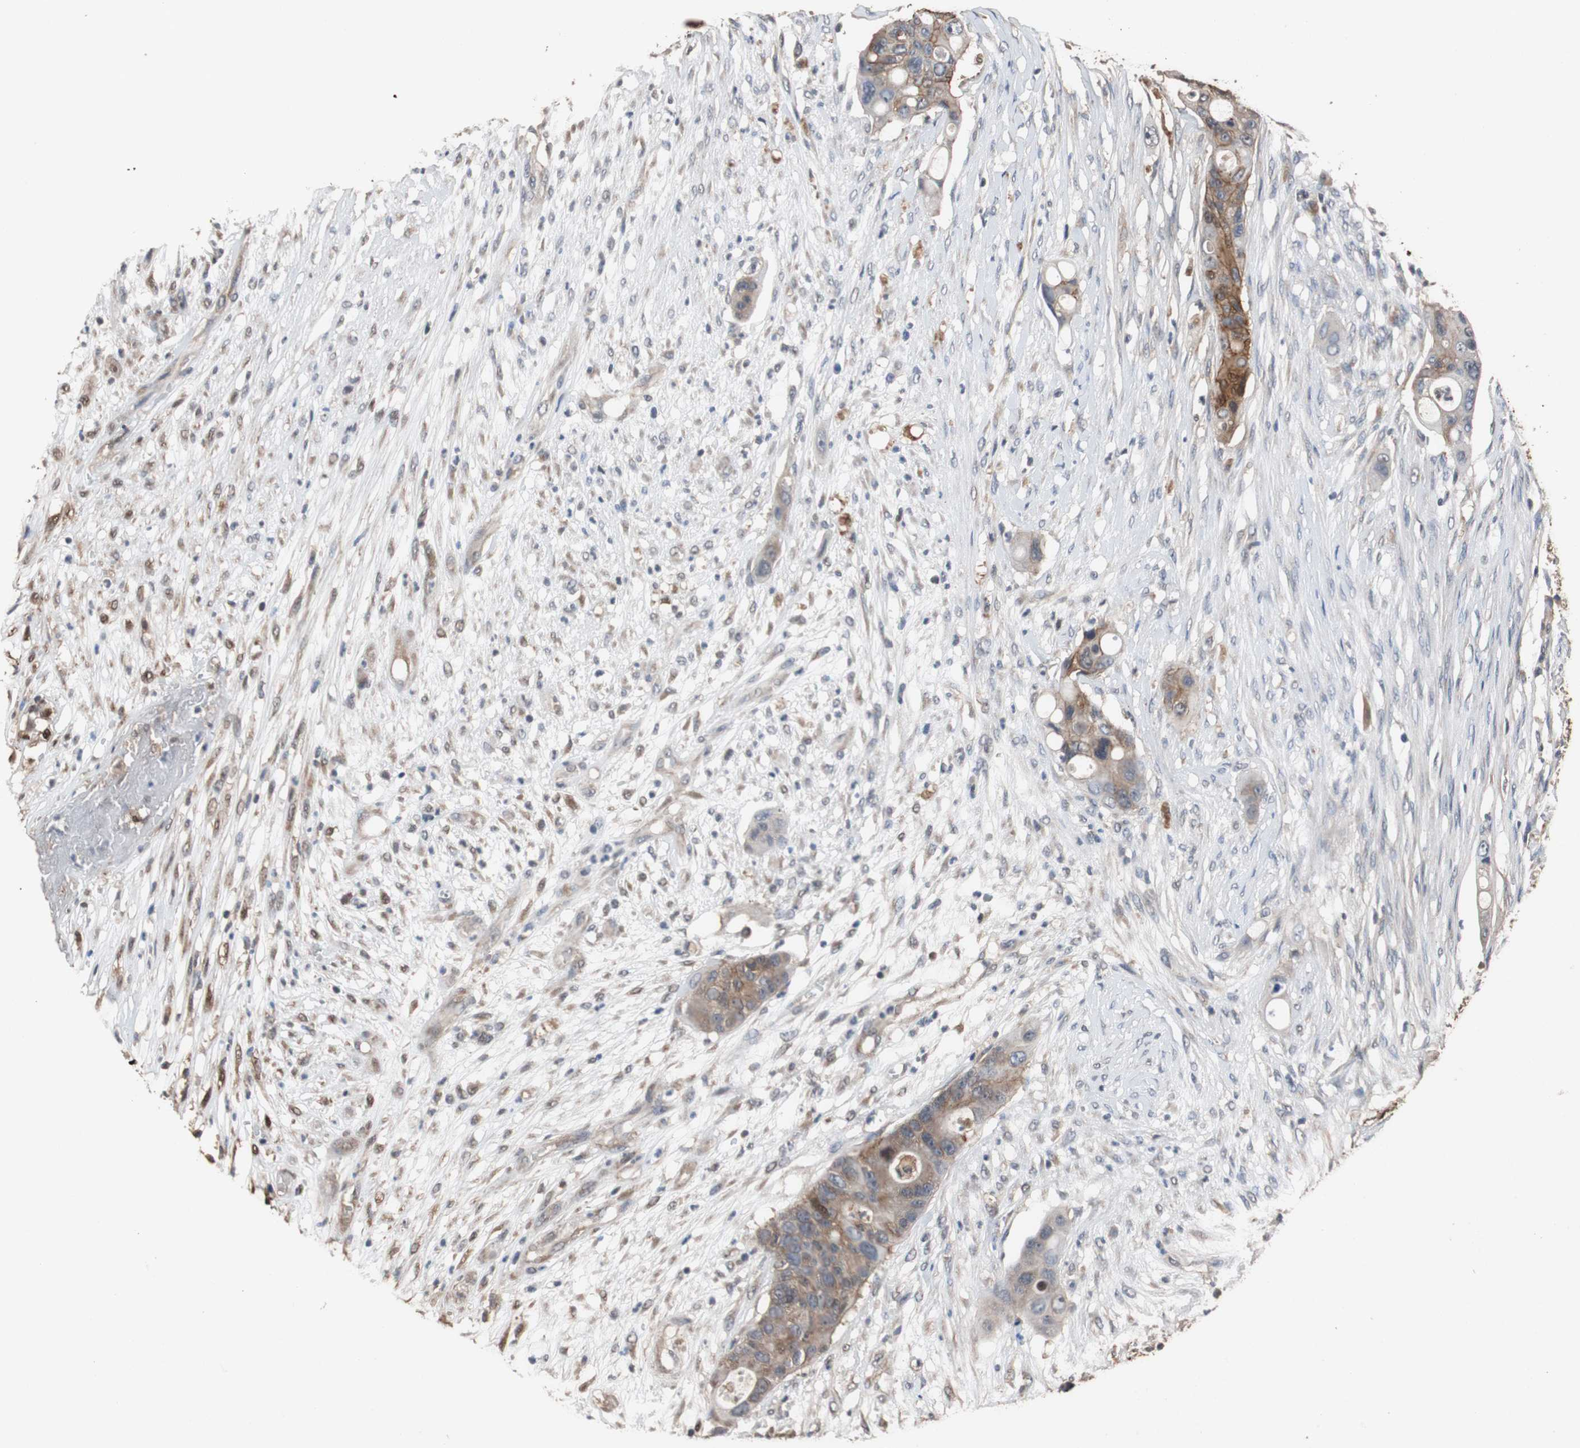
{"staining": {"intensity": "strong", "quantity": ">75%", "location": "cytoplasmic/membranous"}, "tissue": "colorectal cancer", "cell_type": "Tumor cells", "image_type": "cancer", "snomed": [{"axis": "morphology", "description": "Adenocarcinoma, NOS"}, {"axis": "topography", "description": "Colon"}], "caption": "Strong cytoplasmic/membranous expression is present in about >75% of tumor cells in colorectal adenocarcinoma. (Brightfield microscopy of DAB IHC at high magnification).", "gene": "NDRG1", "patient": {"sex": "female", "age": 57}}